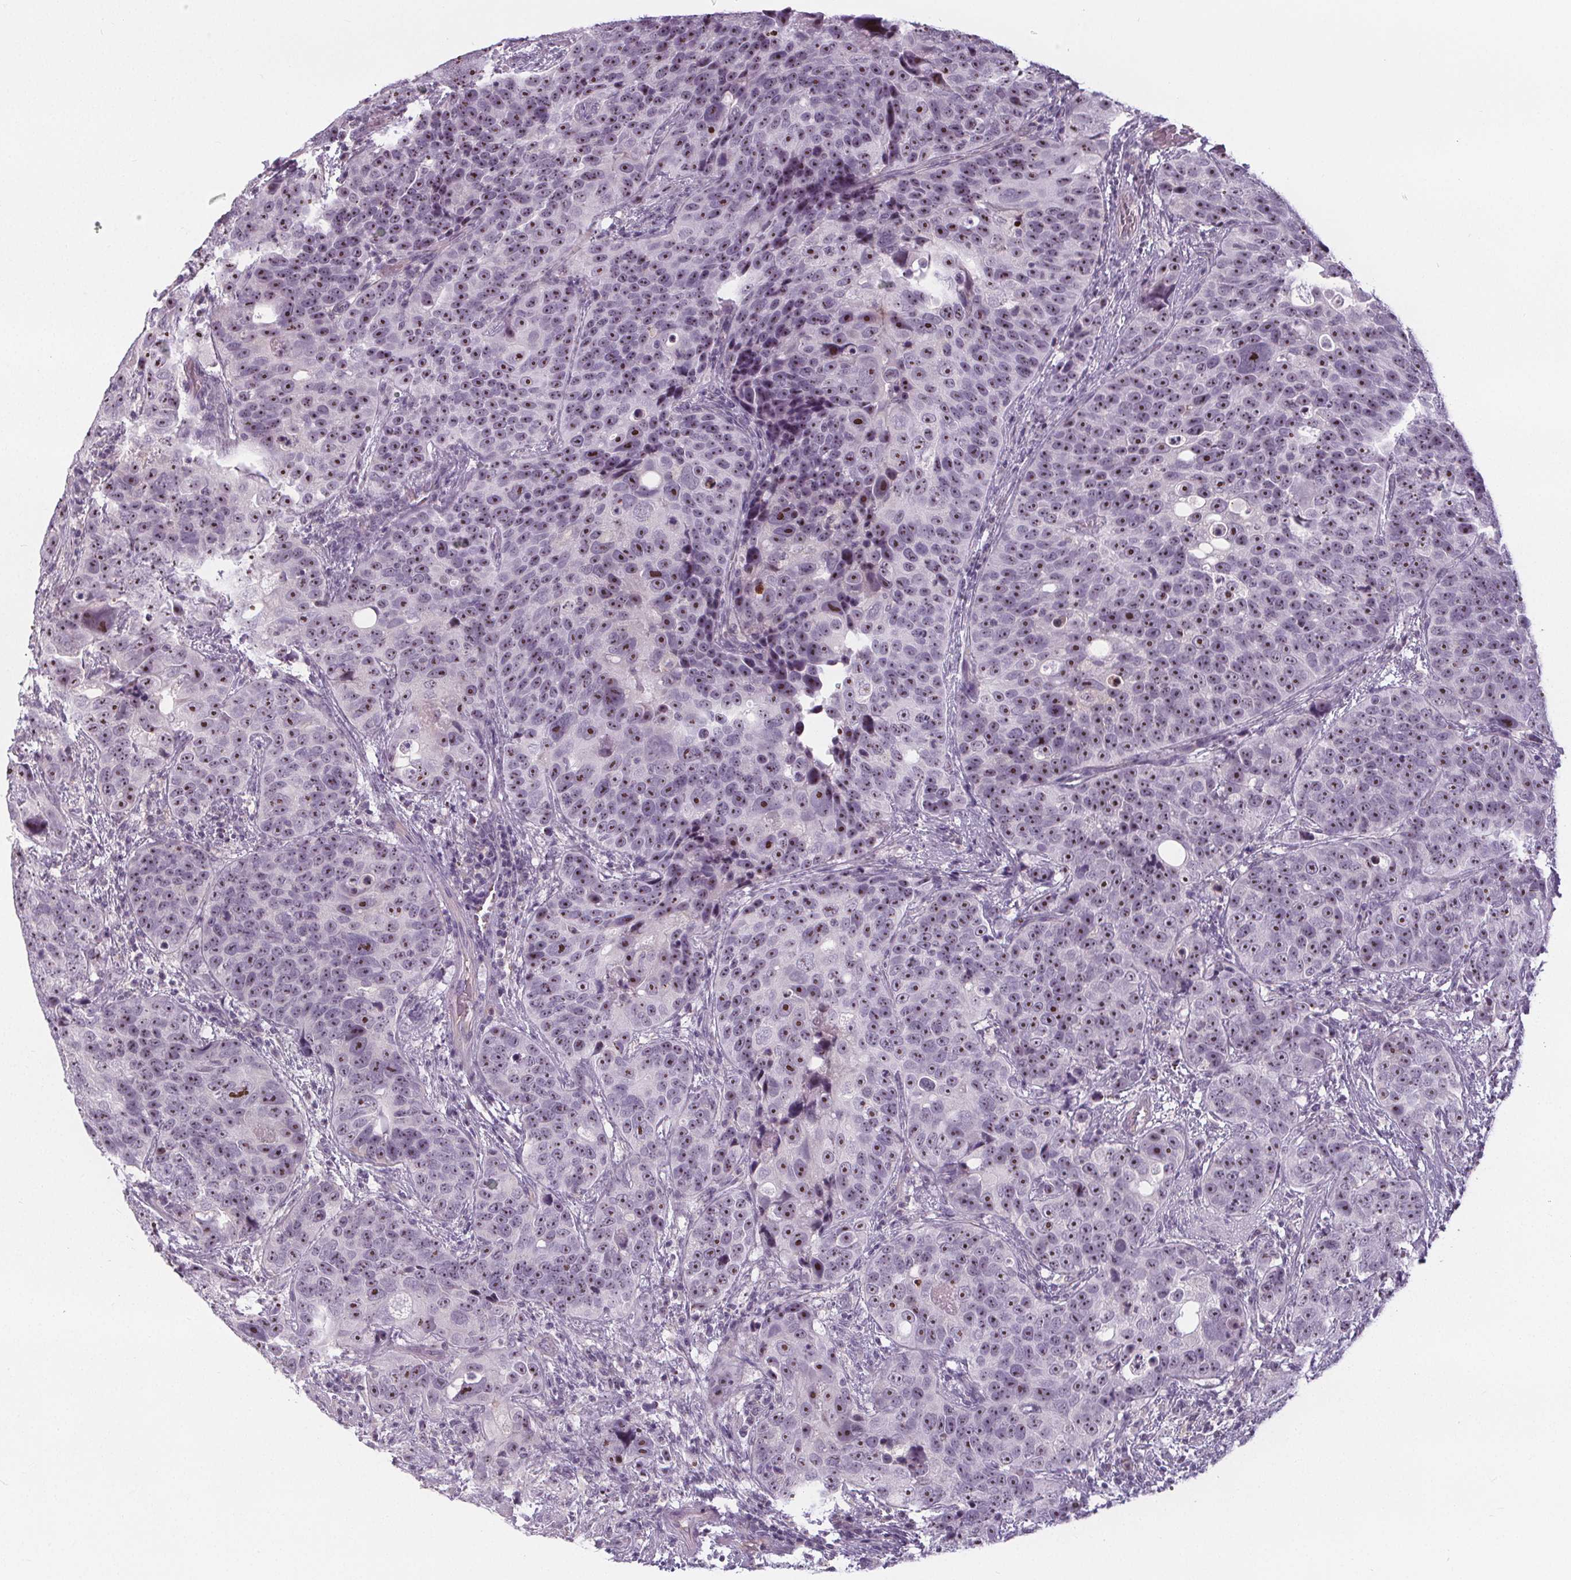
{"staining": {"intensity": "strong", "quantity": ">75%", "location": "nuclear"}, "tissue": "urothelial cancer", "cell_type": "Tumor cells", "image_type": "cancer", "snomed": [{"axis": "morphology", "description": "Urothelial carcinoma, NOS"}, {"axis": "topography", "description": "Urinary bladder"}], "caption": "Human urothelial cancer stained for a protein (brown) shows strong nuclear positive staining in approximately >75% of tumor cells.", "gene": "NOLC1", "patient": {"sex": "male", "age": 52}}